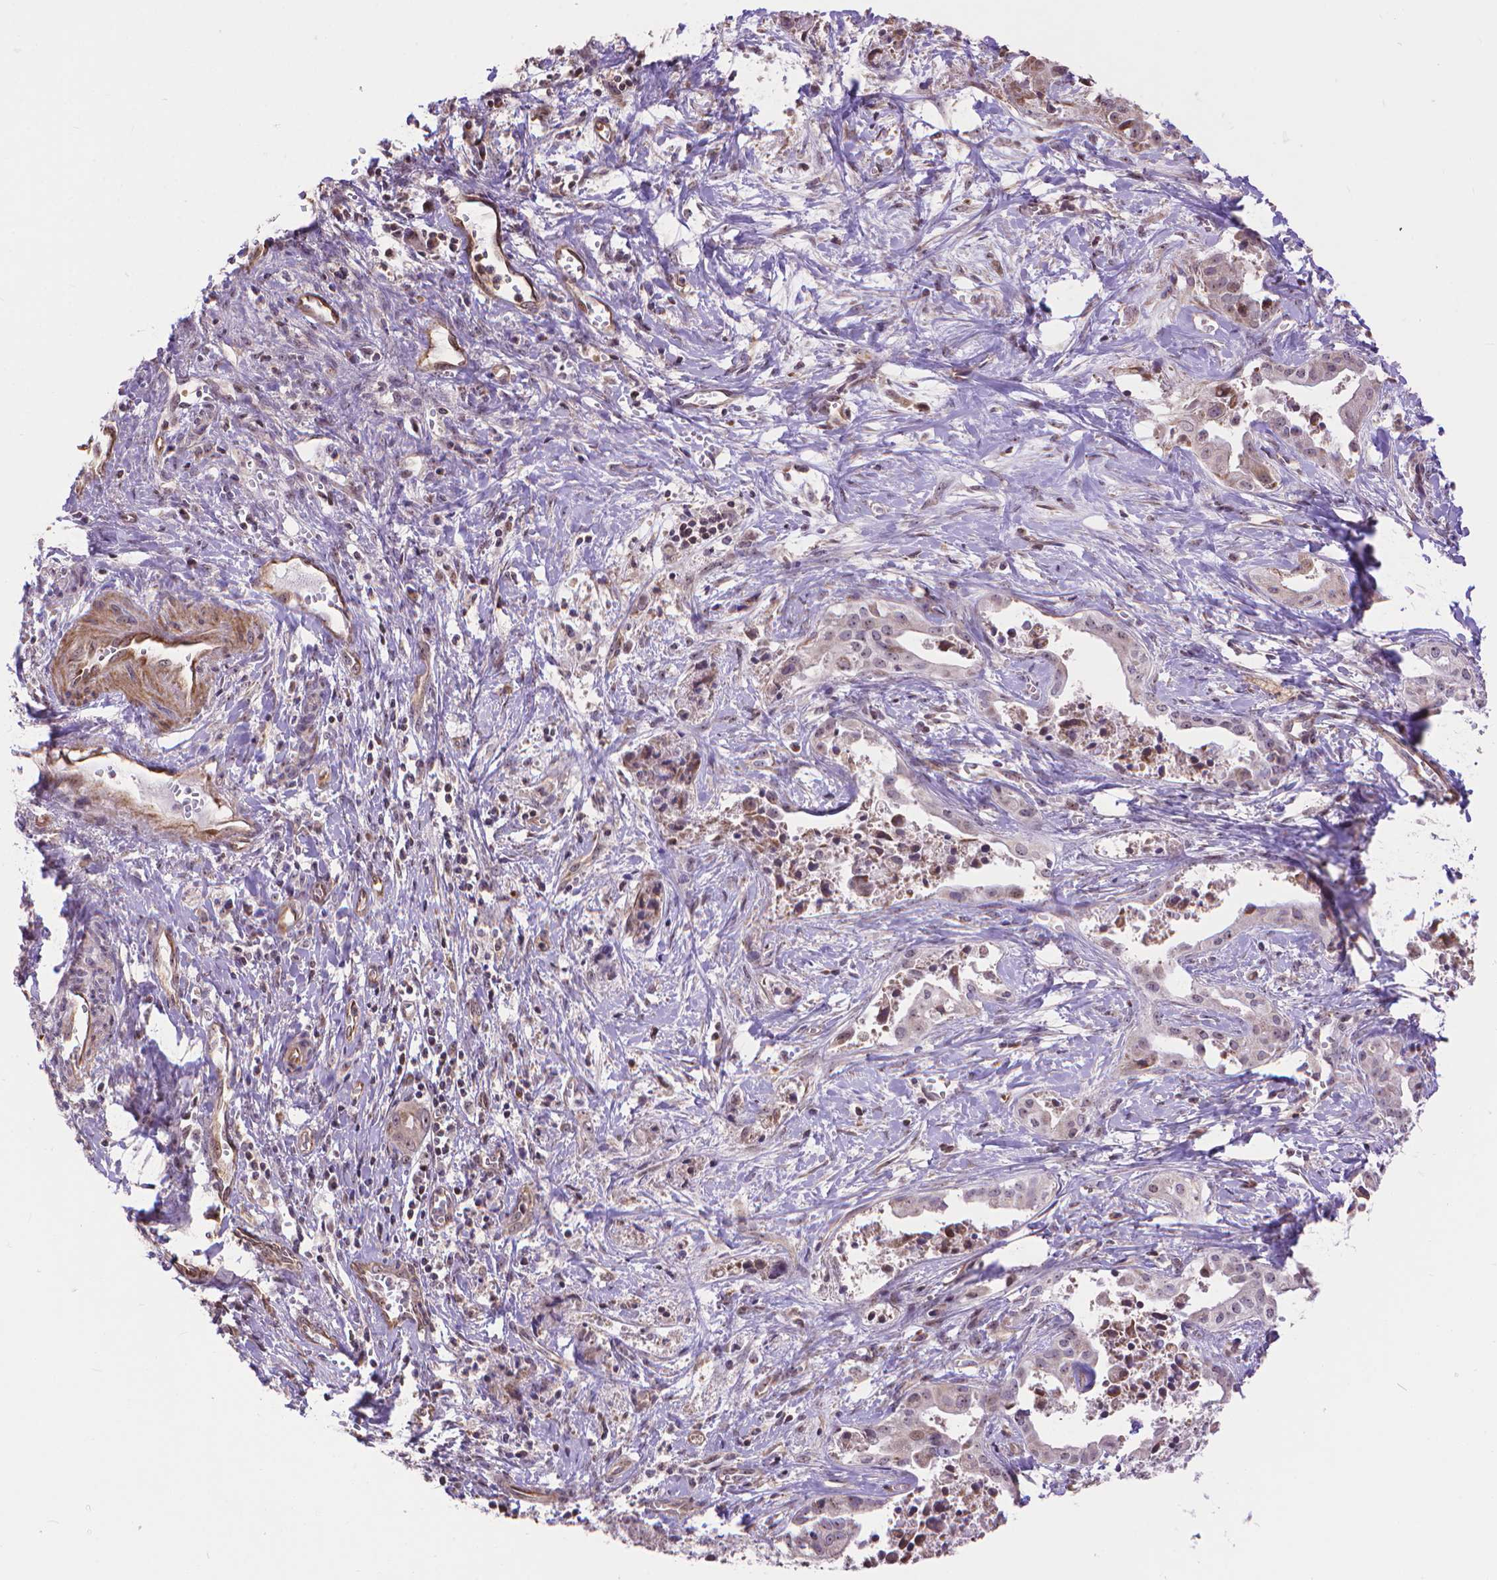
{"staining": {"intensity": "negative", "quantity": "none", "location": "none"}, "tissue": "liver cancer", "cell_type": "Tumor cells", "image_type": "cancer", "snomed": [{"axis": "morphology", "description": "Cholangiocarcinoma"}, {"axis": "topography", "description": "Liver"}], "caption": "Immunohistochemical staining of human liver cancer (cholangiocarcinoma) shows no significant expression in tumor cells.", "gene": "TMEM135", "patient": {"sex": "female", "age": 65}}